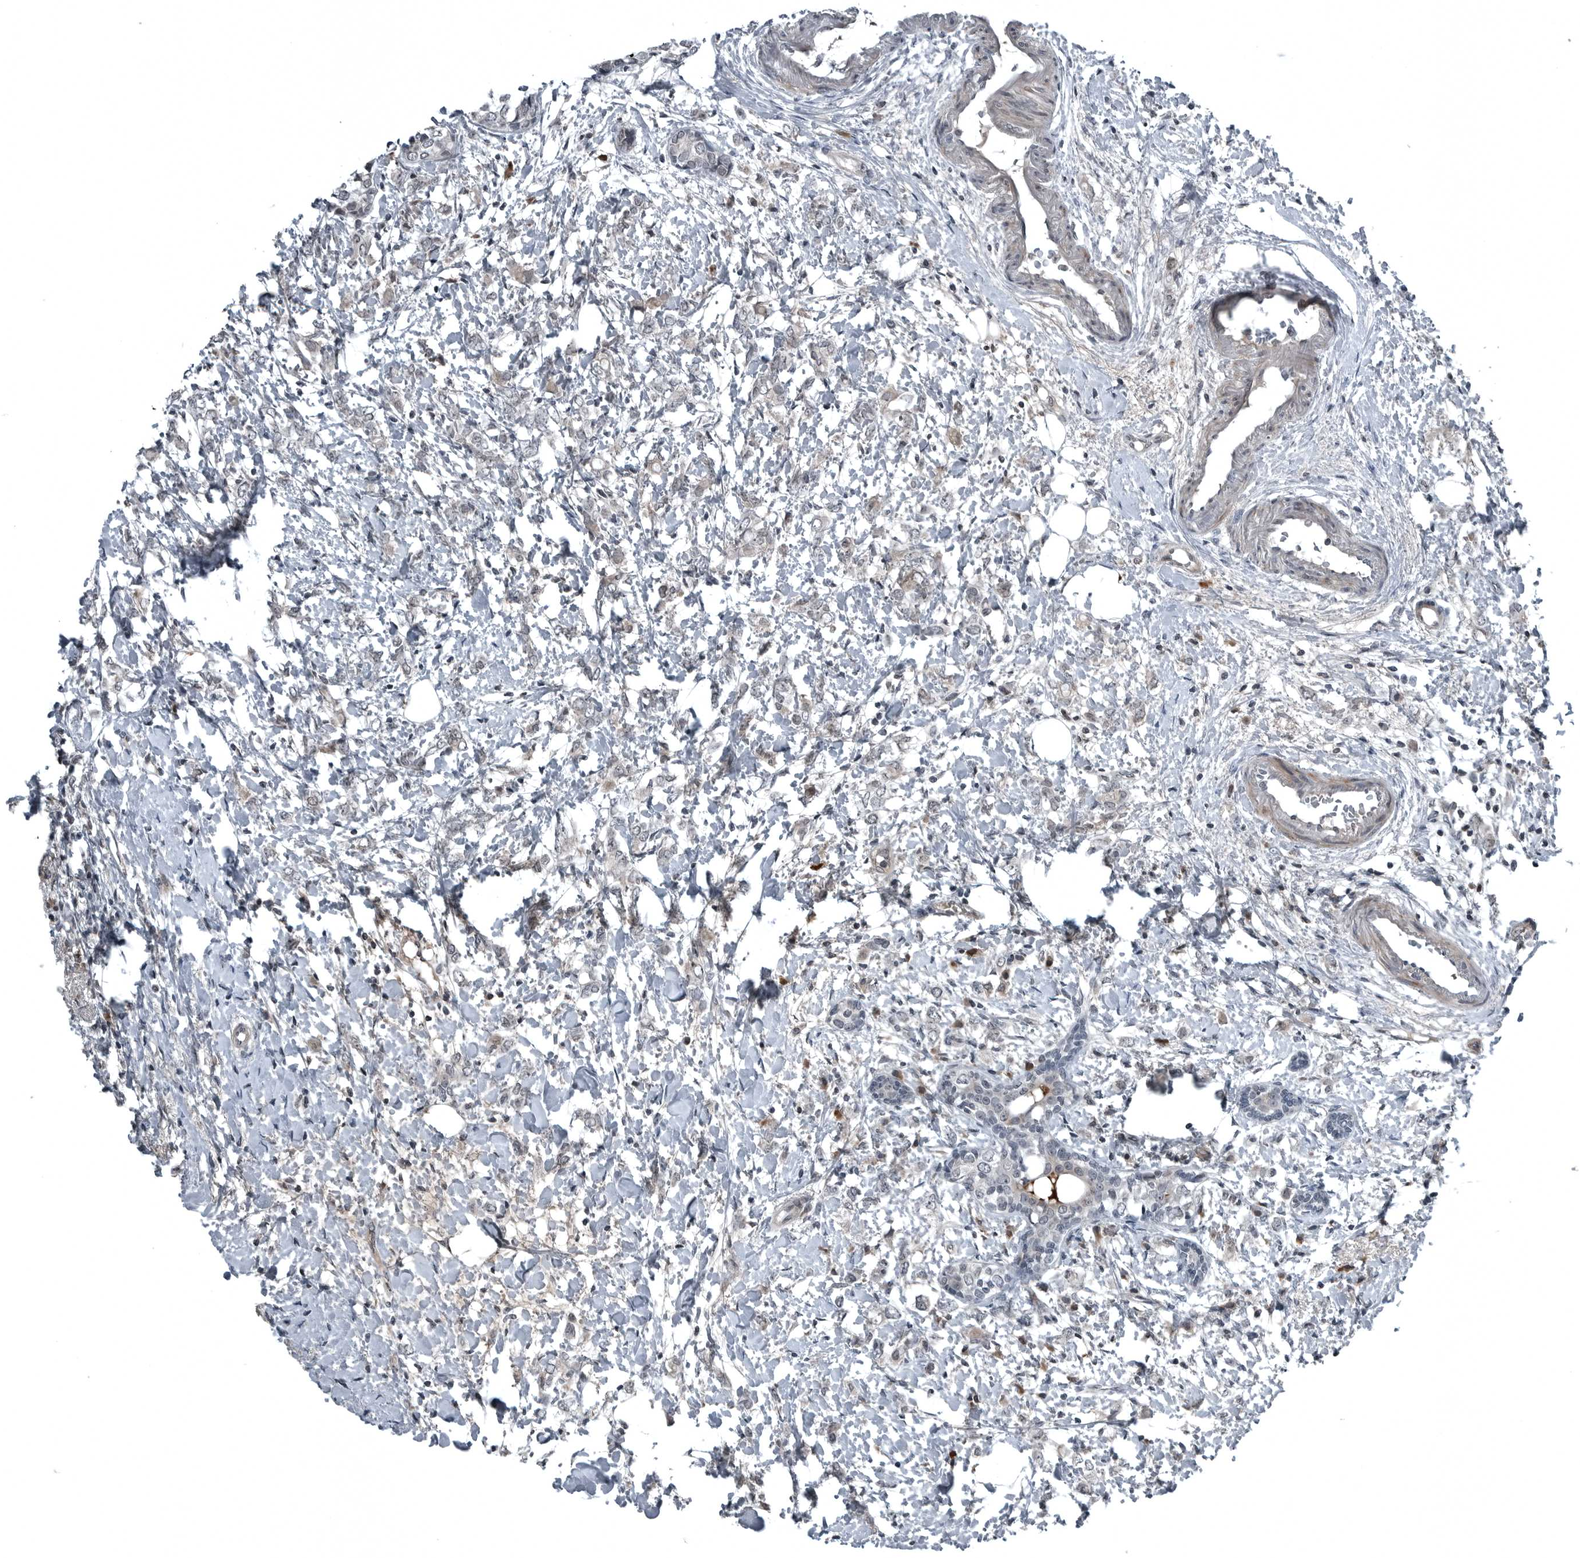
{"staining": {"intensity": "negative", "quantity": "none", "location": "none"}, "tissue": "breast cancer", "cell_type": "Tumor cells", "image_type": "cancer", "snomed": [{"axis": "morphology", "description": "Normal tissue, NOS"}, {"axis": "morphology", "description": "Lobular carcinoma"}, {"axis": "topography", "description": "Breast"}], "caption": "Breast cancer (lobular carcinoma) was stained to show a protein in brown. There is no significant positivity in tumor cells.", "gene": "GAK", "patient": {"sex": "female", "age": 47}}